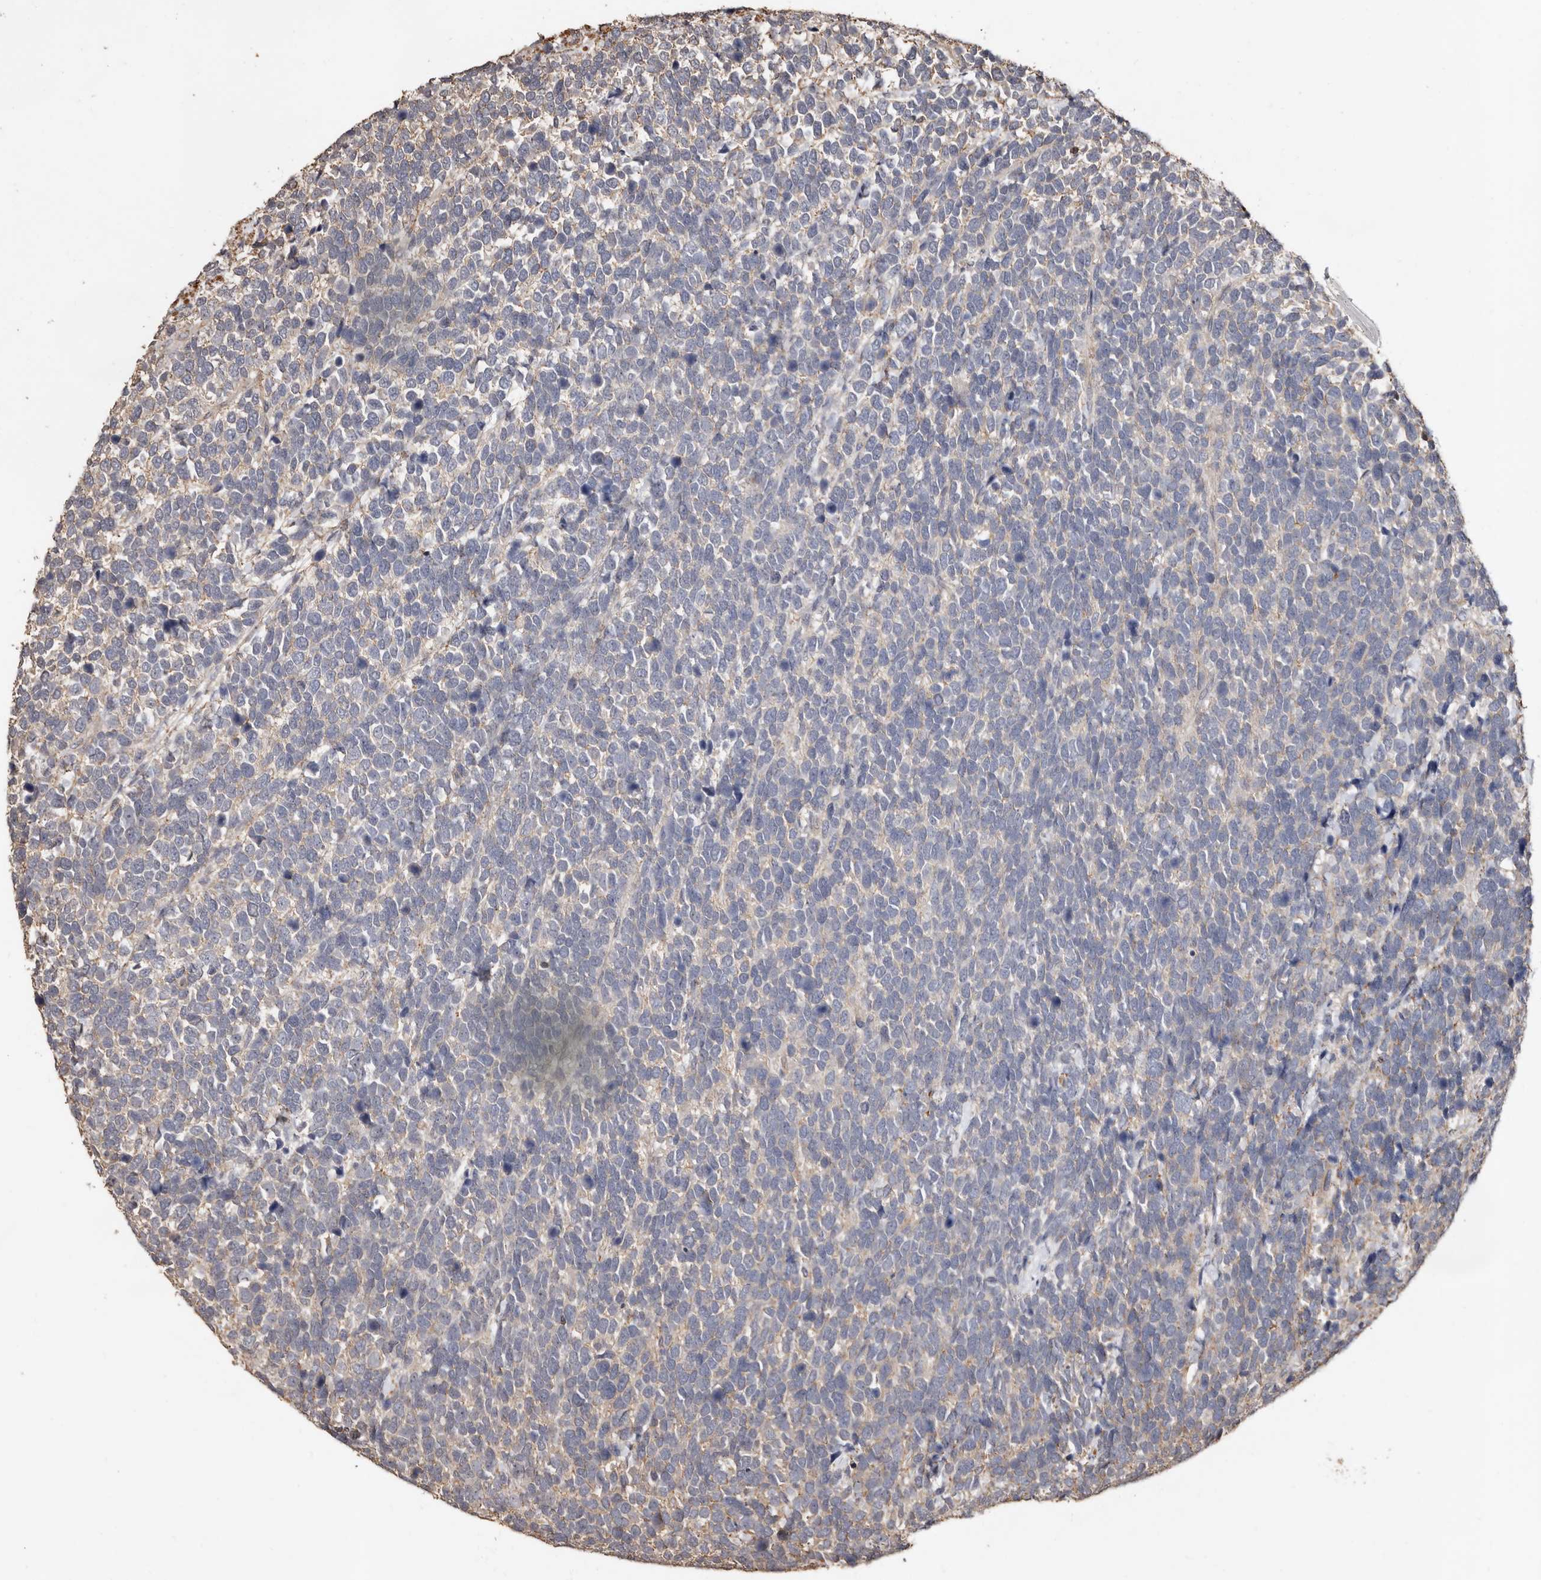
{"staining": {"intensity": "weak", "quantity": "<25%", "location": "cytoplasmic/membranous"}, "tissue": "urothelial cancer", "cell_type": "Tumor cells", "image_type": "cancer", "snomed": [{"axis": "morphology", "description": "Urothelial carcinoma, High grade"}, {"axis": "topography", "description": "Urinary bladder"}], "caption": "Immunohistochemistry (IHC) photomicrograph of human urothelial cancer stained for a protein (brown), which displays no staining in tumor cells. (DAB (3,3'-diaminobenzidine) immunohistochemistry visualized using brightfield microscopy, high magnification).", "gene": "GSK3A", "patient": {"sex": "female", "age": 82}}